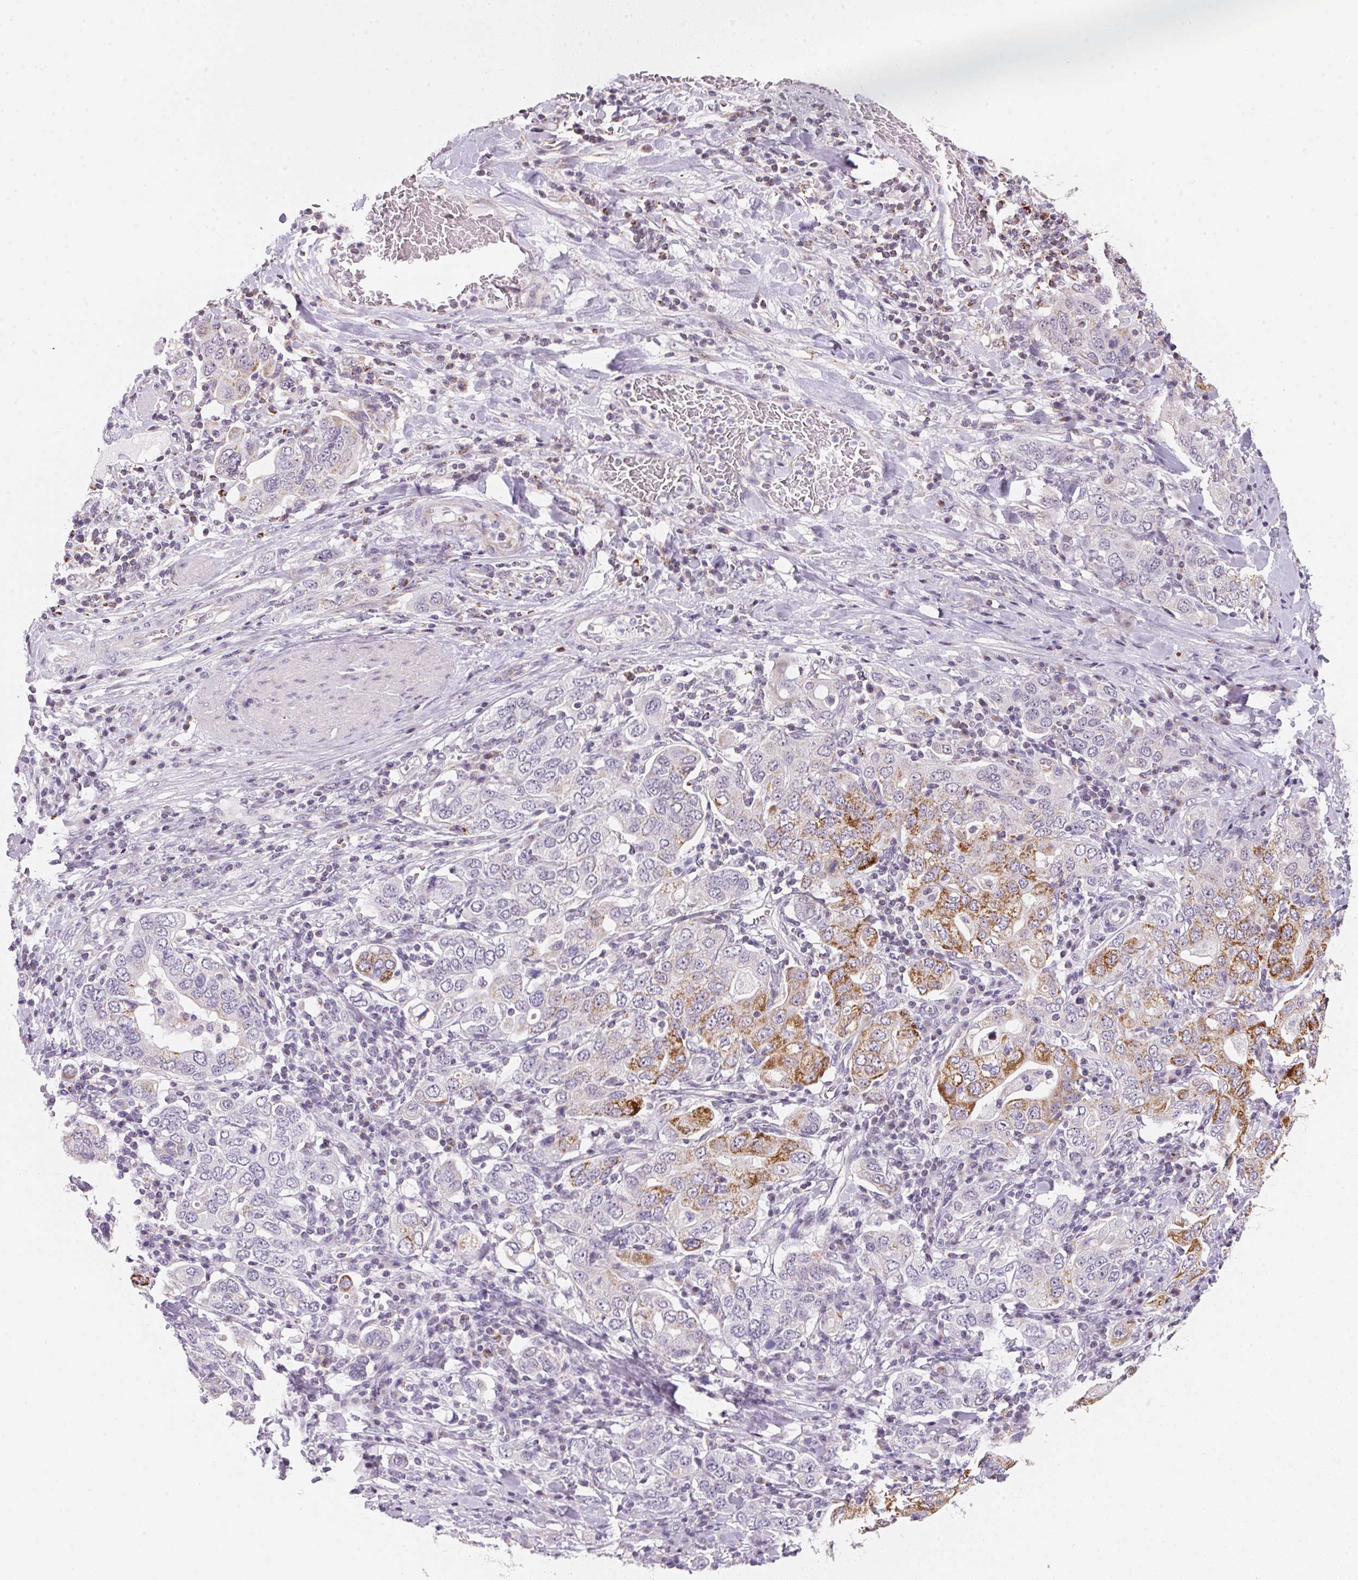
{"staining": {"intensity": "moderate", "quantity": "25%-75%", "location": "cytoplasmic/membranous"}, "tissue": "stomach cancer", "cell_type": "Tumor cells", "image_type": "cancer", "snomed": [{"axis": "morphology", "description": "Adenocarcinoma, NOS"}, {"axis": "topography", "description": "Stomach, upper"}, {"axis": "topography", "description": "Stomach"}], "caption": "The histopathology image reveals staining of adenocarcinoma (stomach), revealing moderate cytoplasmic/membranous protein staining (brown color) within tumor cells.", "gene": "GIPC2", "patient": {"sex": "male", "age": 62}}